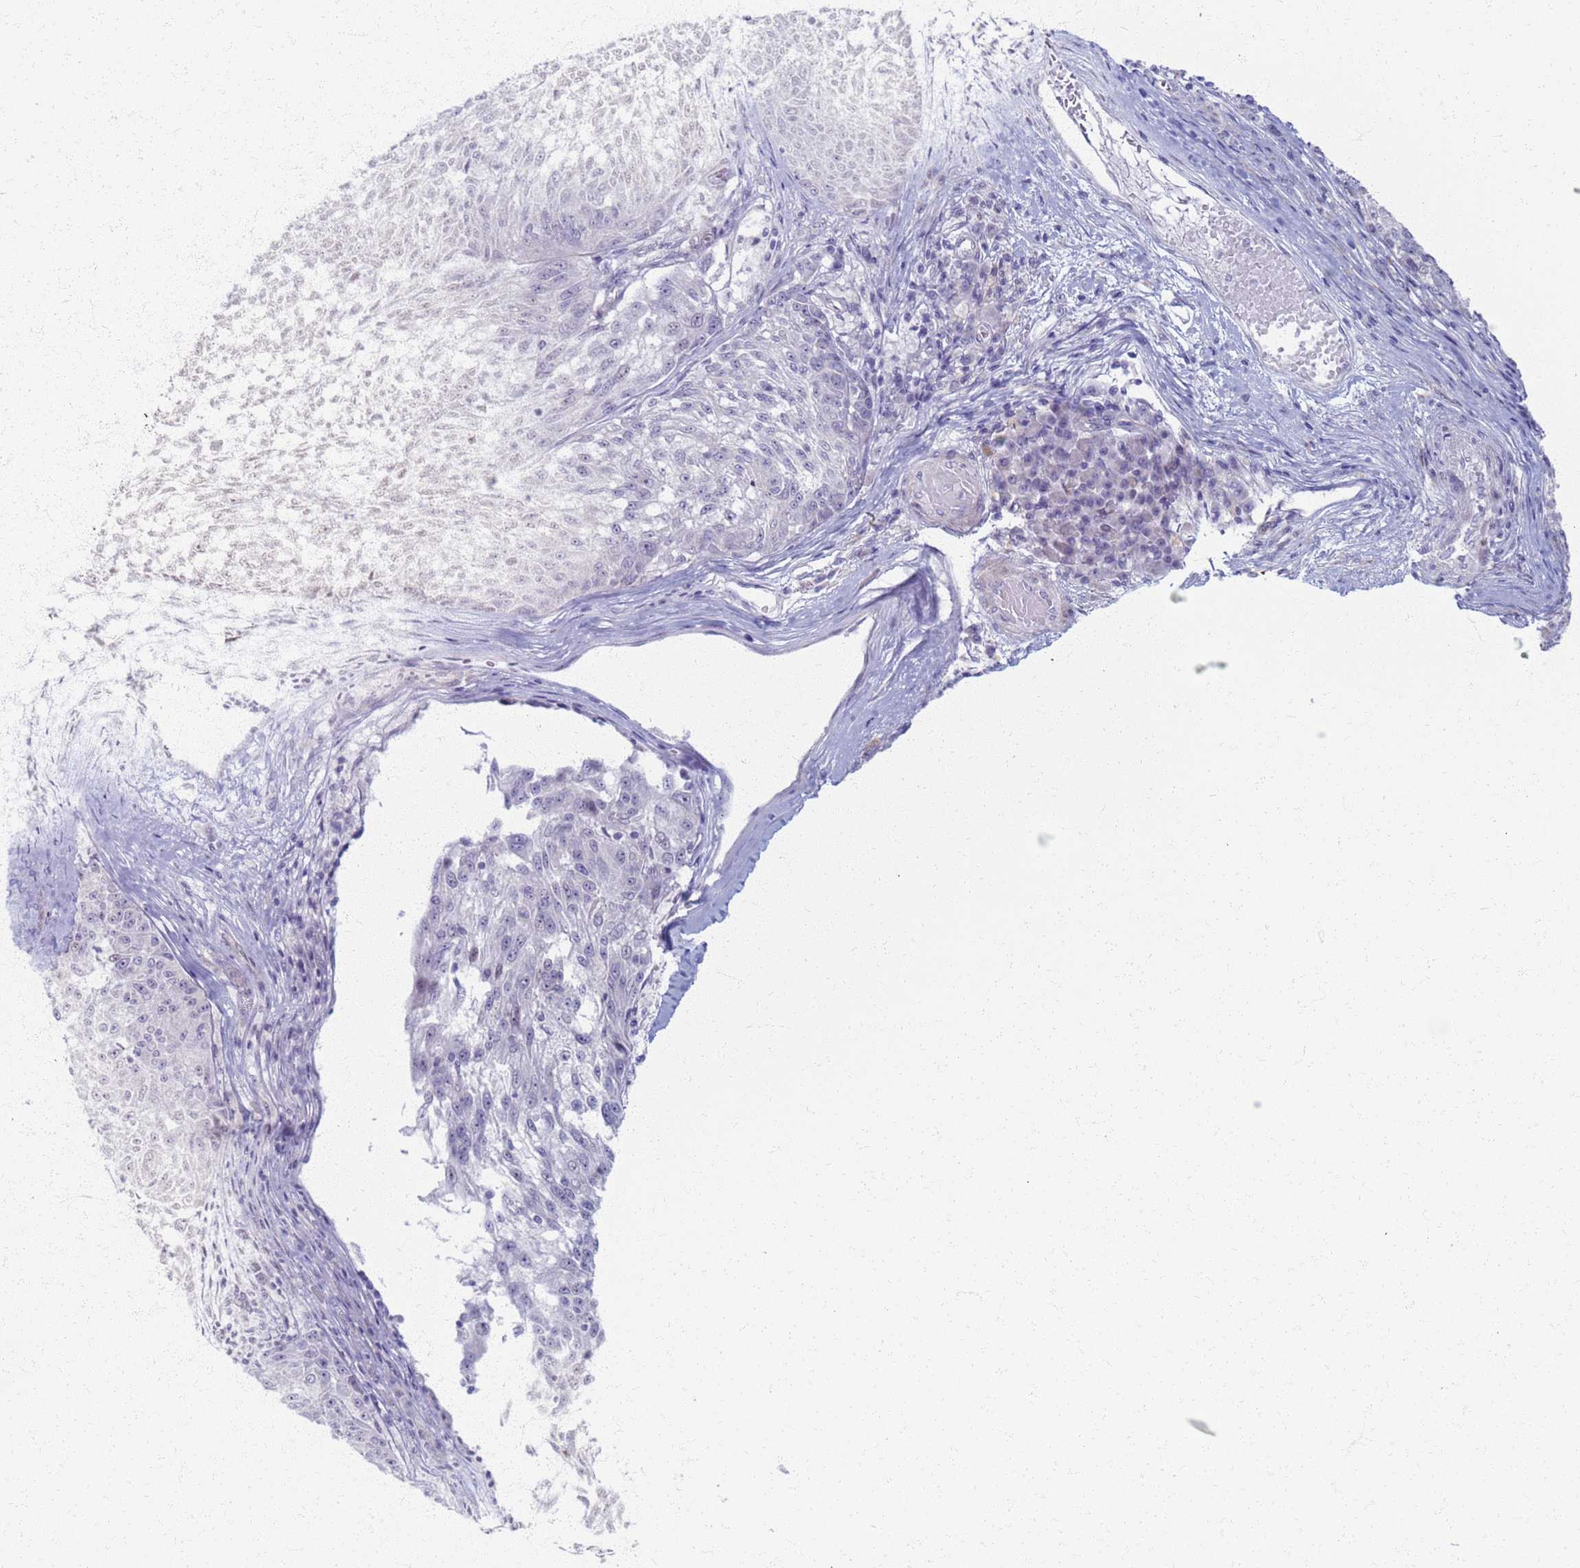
{"staining": {"intensity": "negative", "quantity": "none", "location": "none"}, "tissue": "melanoma", "cell_type": "Tumor cells", "image_type": "cancer", "snomed": [{"axis": "morphology", "description": "Malignant melanoma, NOS"}, {"axis": "topography", "description": "Skin"}], "caption": "IHC histopathology image of neoplastic tissue: human malignant melanoma stained with DAB displays no significant protein positivity in tumor cells.", "gene": "CLCA2", "patient": {"sex": "male", "age": 53}}